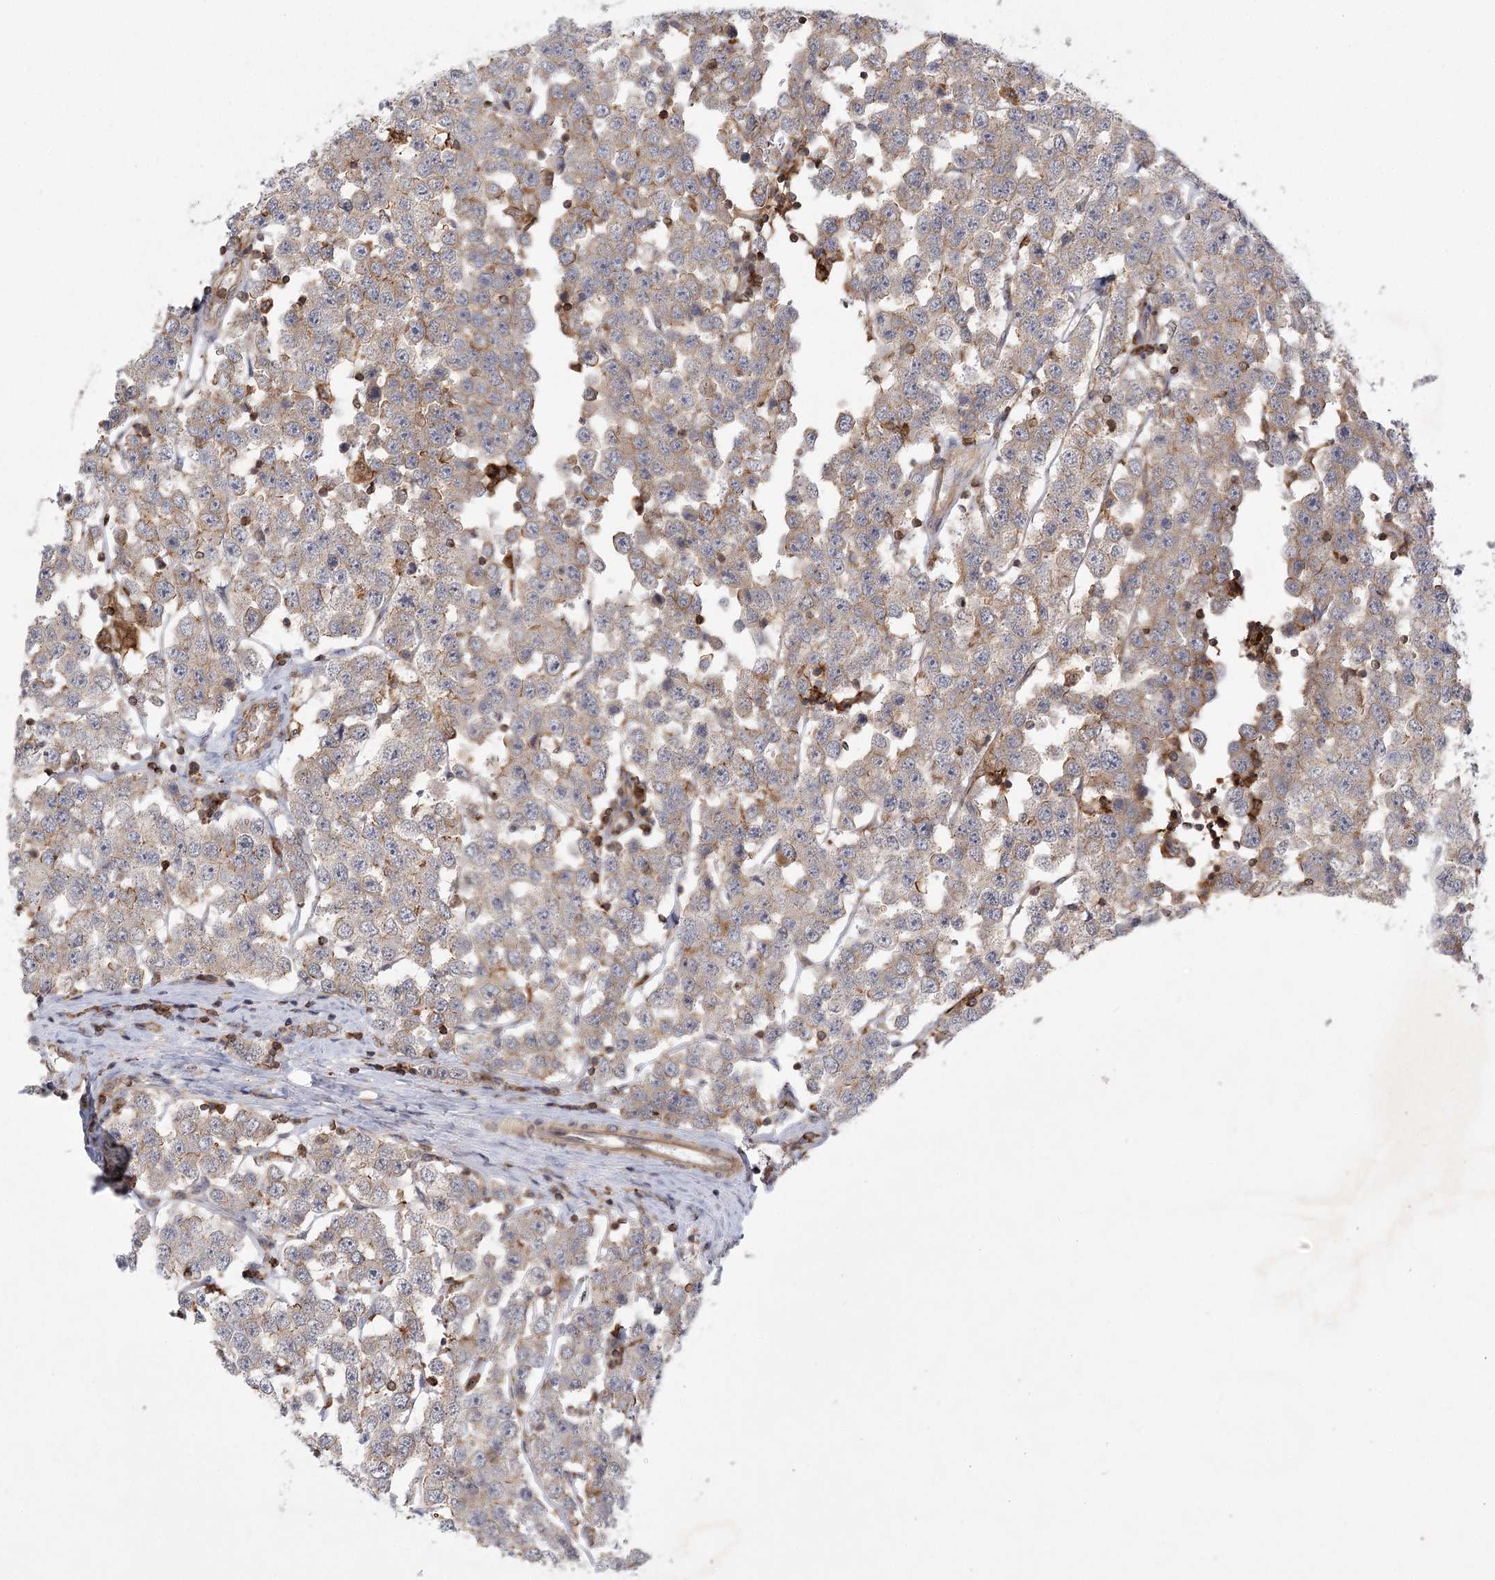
{"staining": {"intensity": "weak", "quantity": ">75%", "location": "cytoplasmic/membranous"}, "tissue": "testis cancer", "cell_type": "Tumor cells", "image_type": "cancer", "snomed": [{"axis": "morphology", "description": "Seminoma, NOS"}, {"axis": "topography", "description": "Testis"}], "caption": "Immunohistochemical staining of seminoma (testis) demonstrates low levels of weak cytoplasmic/membranous protein expression in approximately >75% of tumor cells.", "gene": "MEPE", "patient": {"sex": "male", "age": 28}}